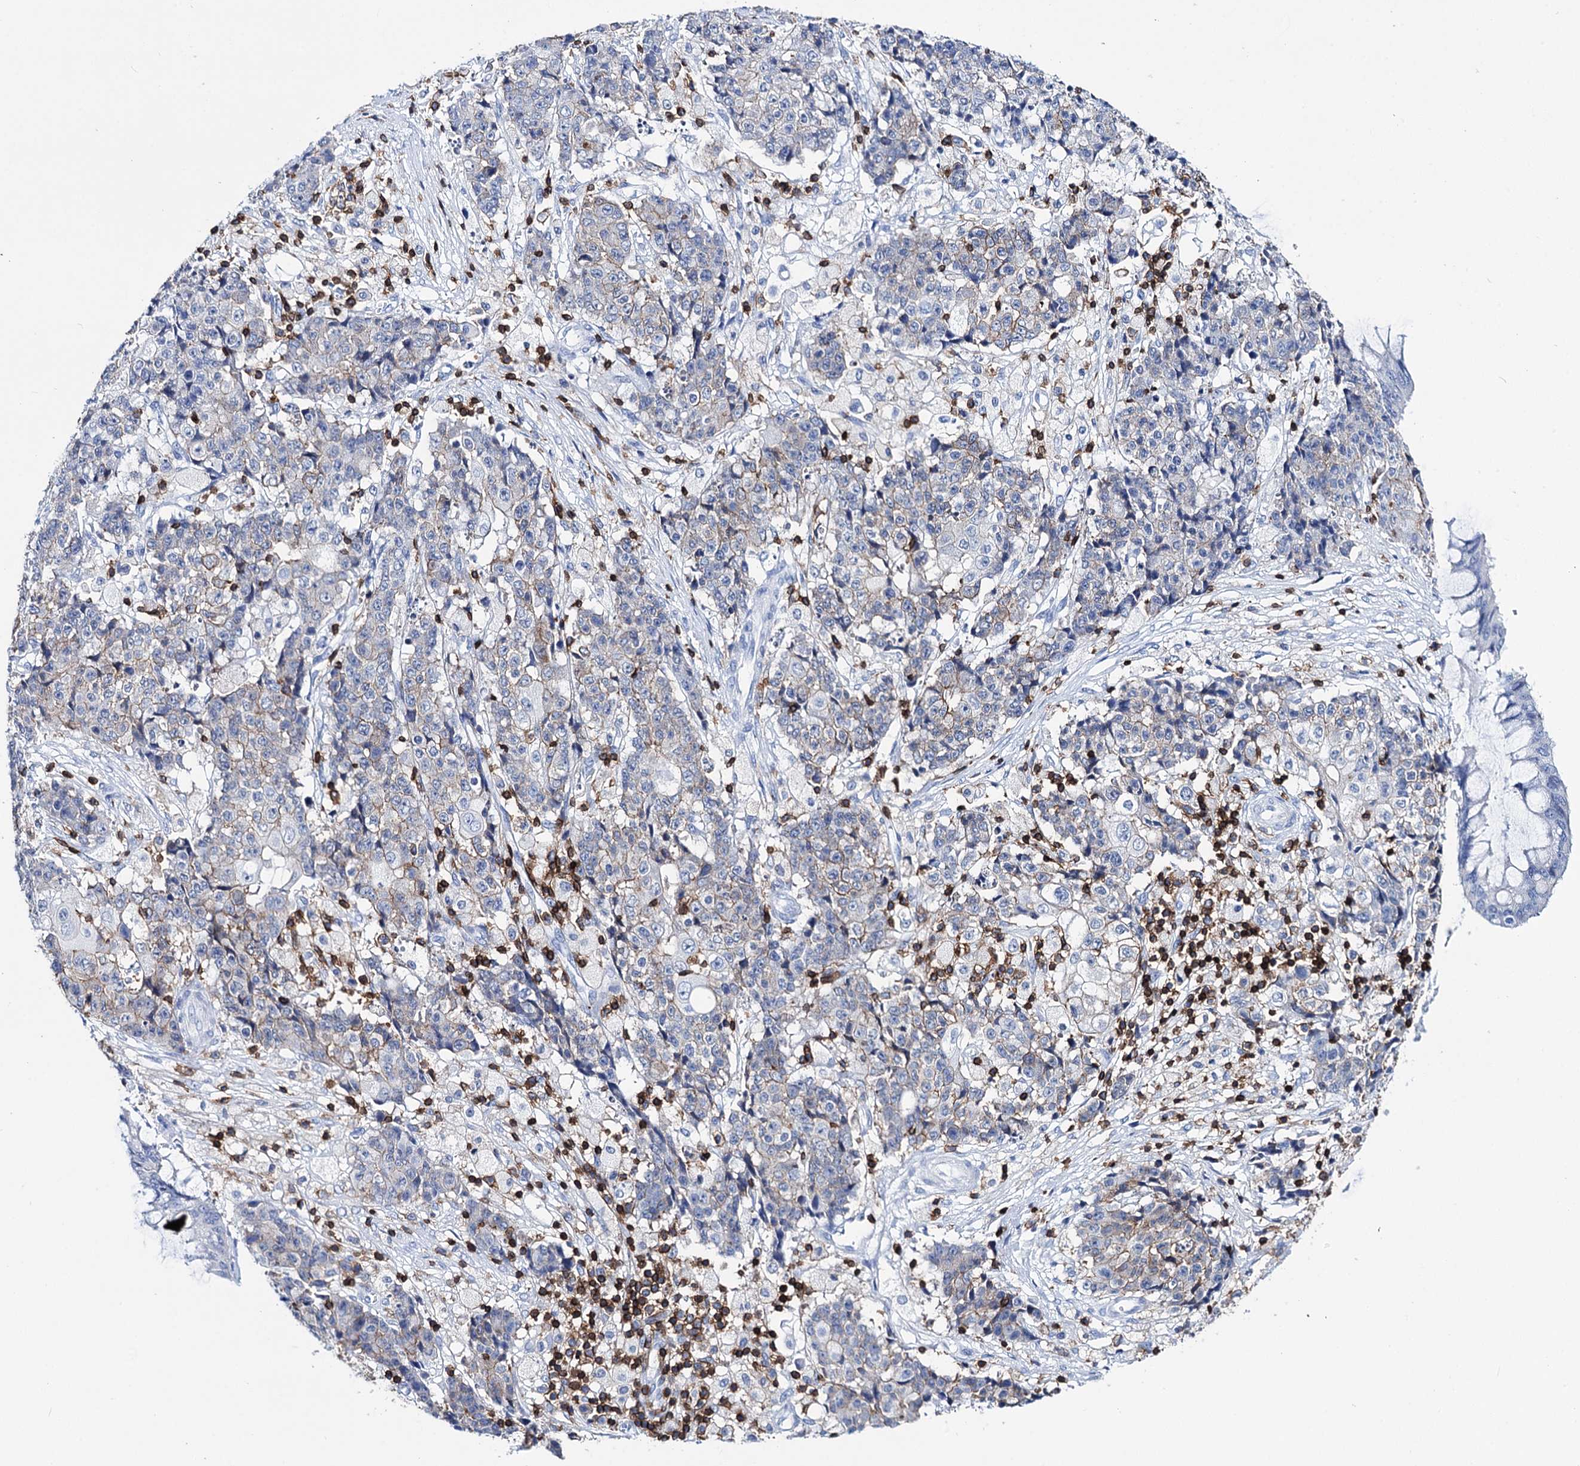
{"staining": {"intensity": "weak", "quantity": "<25%", "location": "cytoplasmic/membranous"}, "tissue": "ovarian cancer", "cell_type": "Tumor cells", "image_type": "cancer", "snomed": [{"axis": "morphology", "description": "Carcinoma, endometroid"}, {"axis": "topography", "description": "Ovary"}], "caption": "This micrograph is of ovarian cancer (endometroid carcinoma) stained with IHC to label a protein in brown with the nuclei are counter-stained blue. There is no expression in tumor cells. (IHC, brightfield microscopy, high magnification).", "gene": "DEF6", "patient": {"sex": "female", "age": 42}}